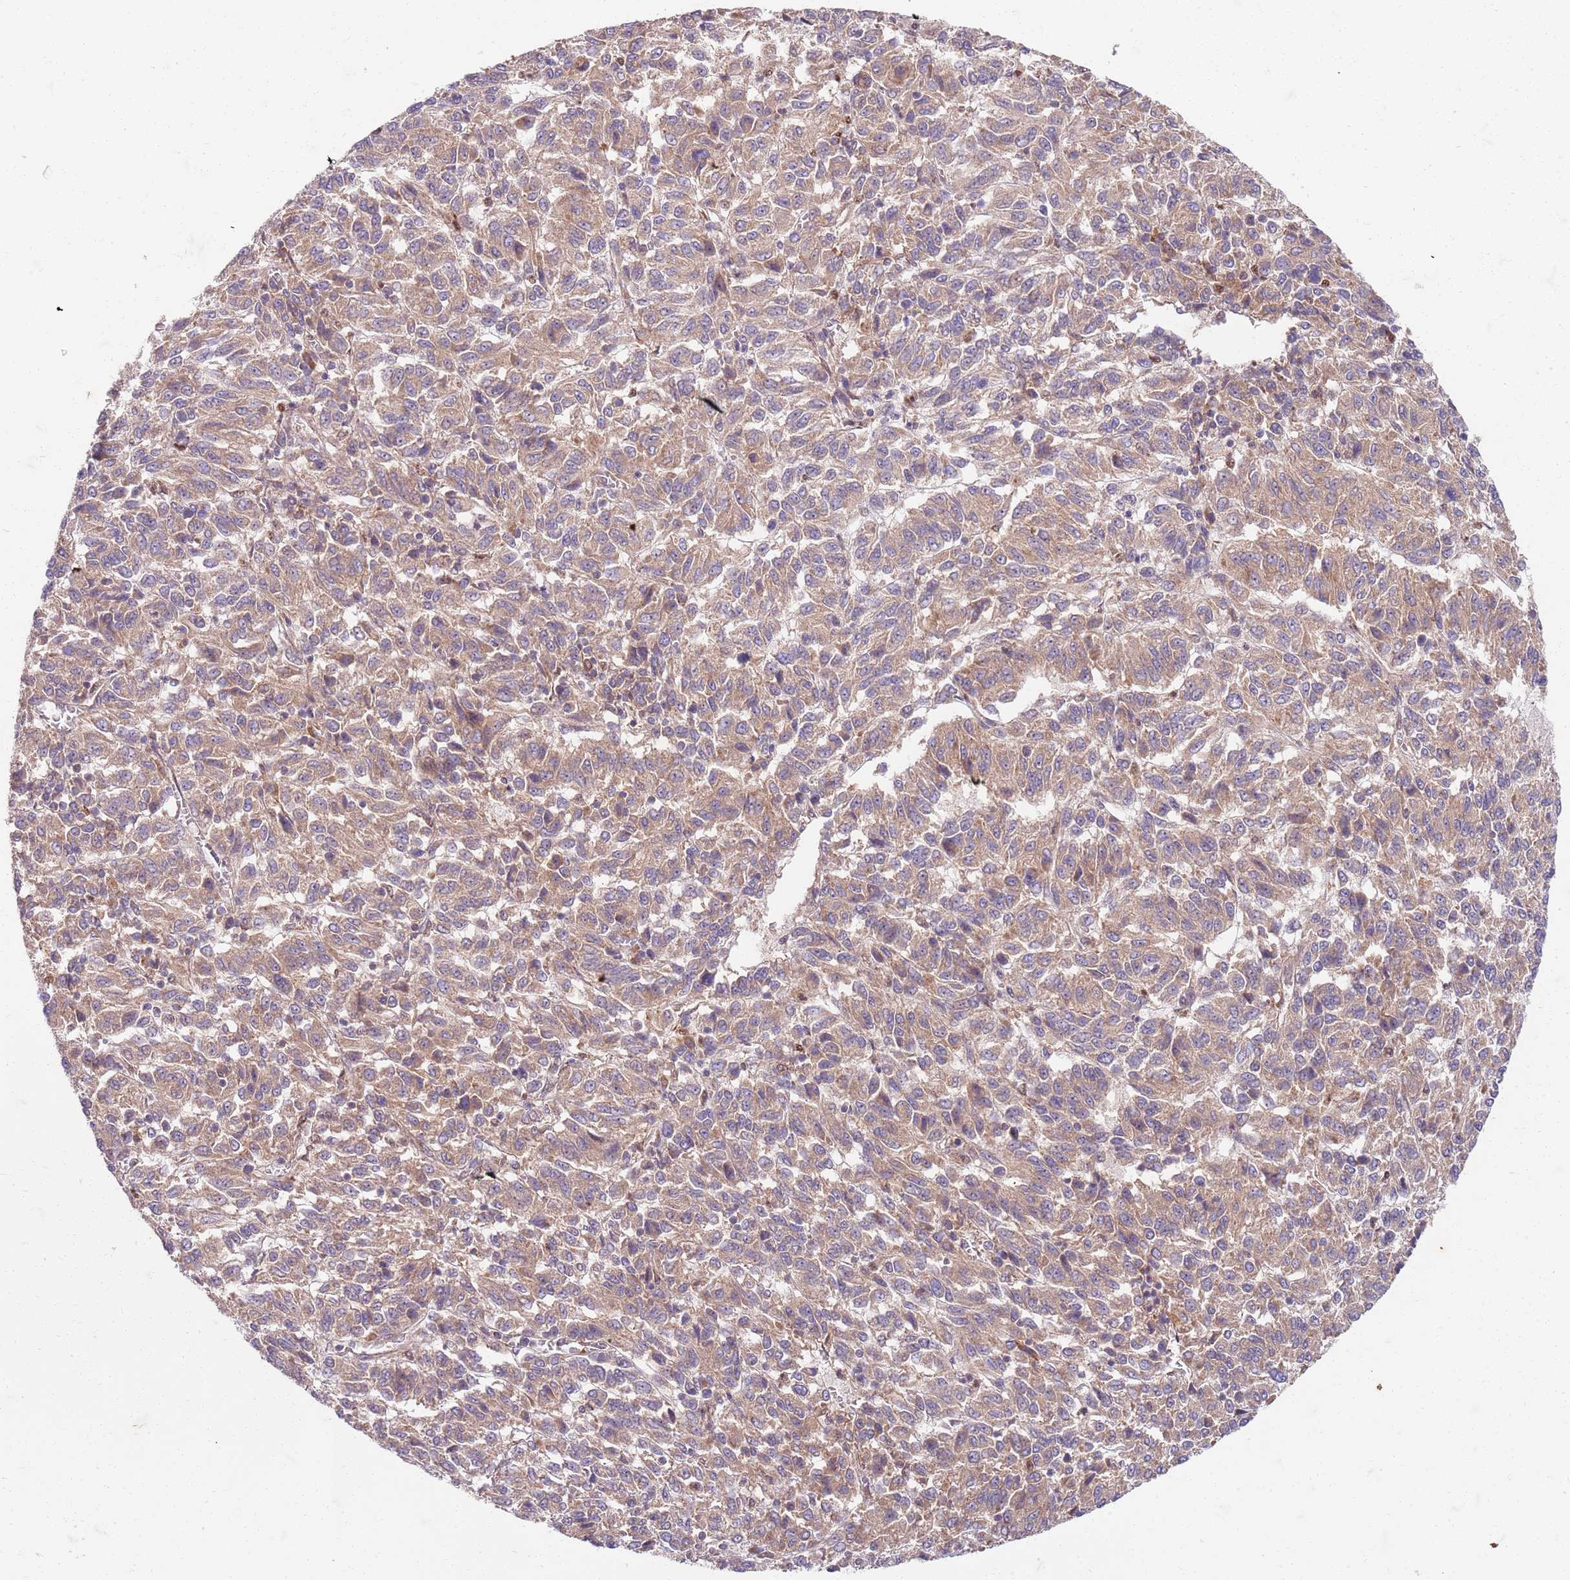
{"staining": {"intensity": "weak", "quantity": ">75%", "location": "cytoplasmic/membranous"}, "tissue": "melanoma", "cell_type": "Tumor cells", "image_type": "cancer", "snomed": [{"axis": "morphology", "description": "Malignant melanoma, Metastatic site"}, {"axis": "topography", "description": "Lung"}], "caption": "Immunohistochemical staining of human melanoma exhibits low levels of weak cytoplasmic/membranous expression in about >75% of tumor cells.", "gene": "OSBP", "patient": {"sex": "male", "age": 64}}